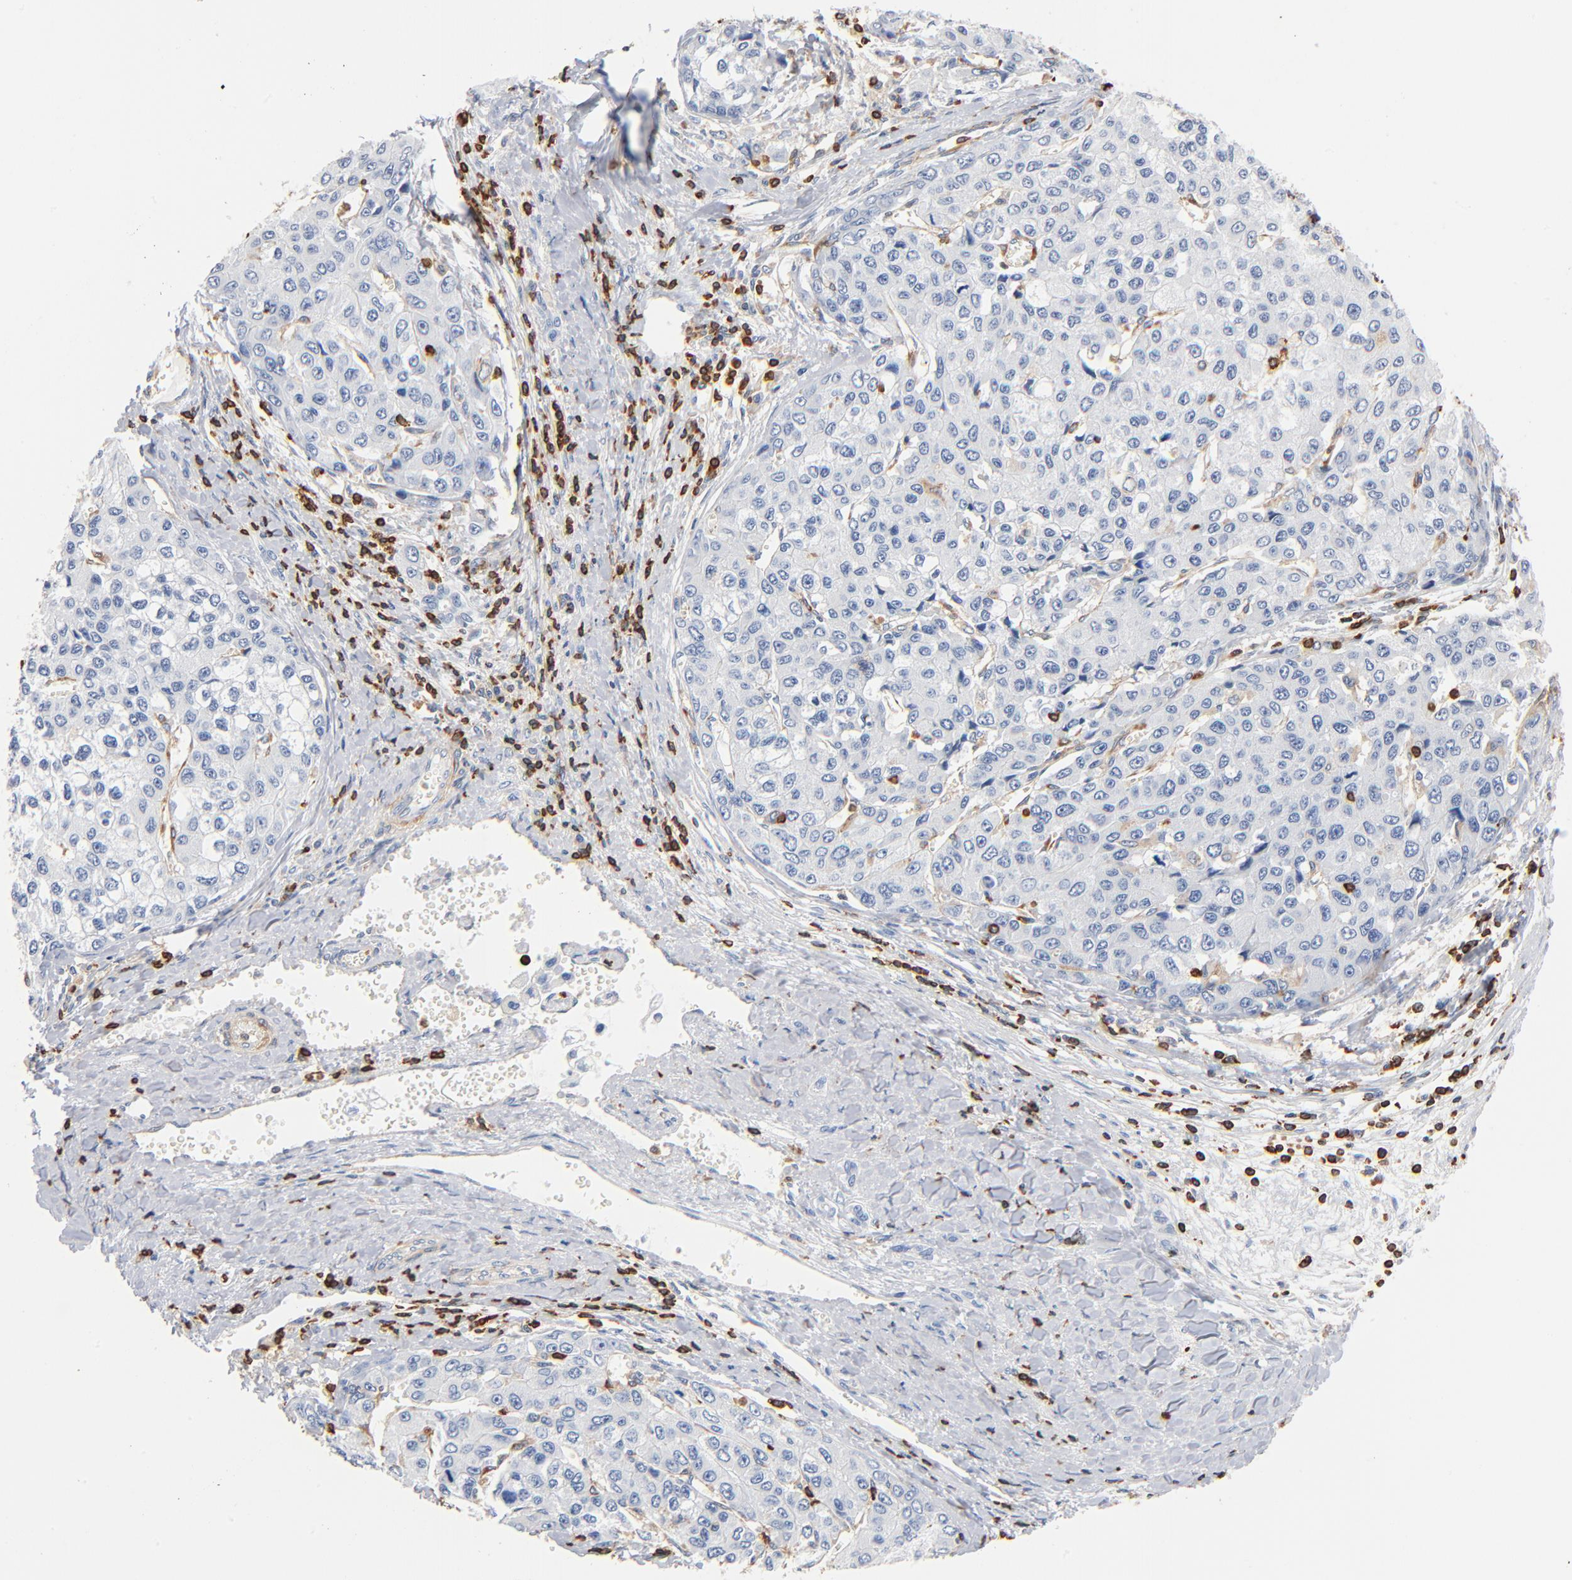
{"staining": {"intensity": "negative", "quantity": "none", "location": "none"}, "tissue": "liver cancer", "cell_type": "Tumor cells", "image_type": "cancer", "snomed": [{"axis": "morphology", "description": "Carcinoma, Hepatocellular, NOS"}, {"axis": "topography", "description": "Liver"}], "caption": "High magnification brightfield microscopy of liver cancer (hepatocellular carcinoma) stained with DAB (3,3'-diaminobenzidine) (brown) and counterstained with hematoxylin (blue): tumor cells show no significant positivity. (DAB (3,3'-diaminobenzidine) immunohistochemistry (IHC) visualized using brightfield microscopy, high magnification).", "gene": "SH3KBP1", "patient": {"sex": "female", "age": 66}}